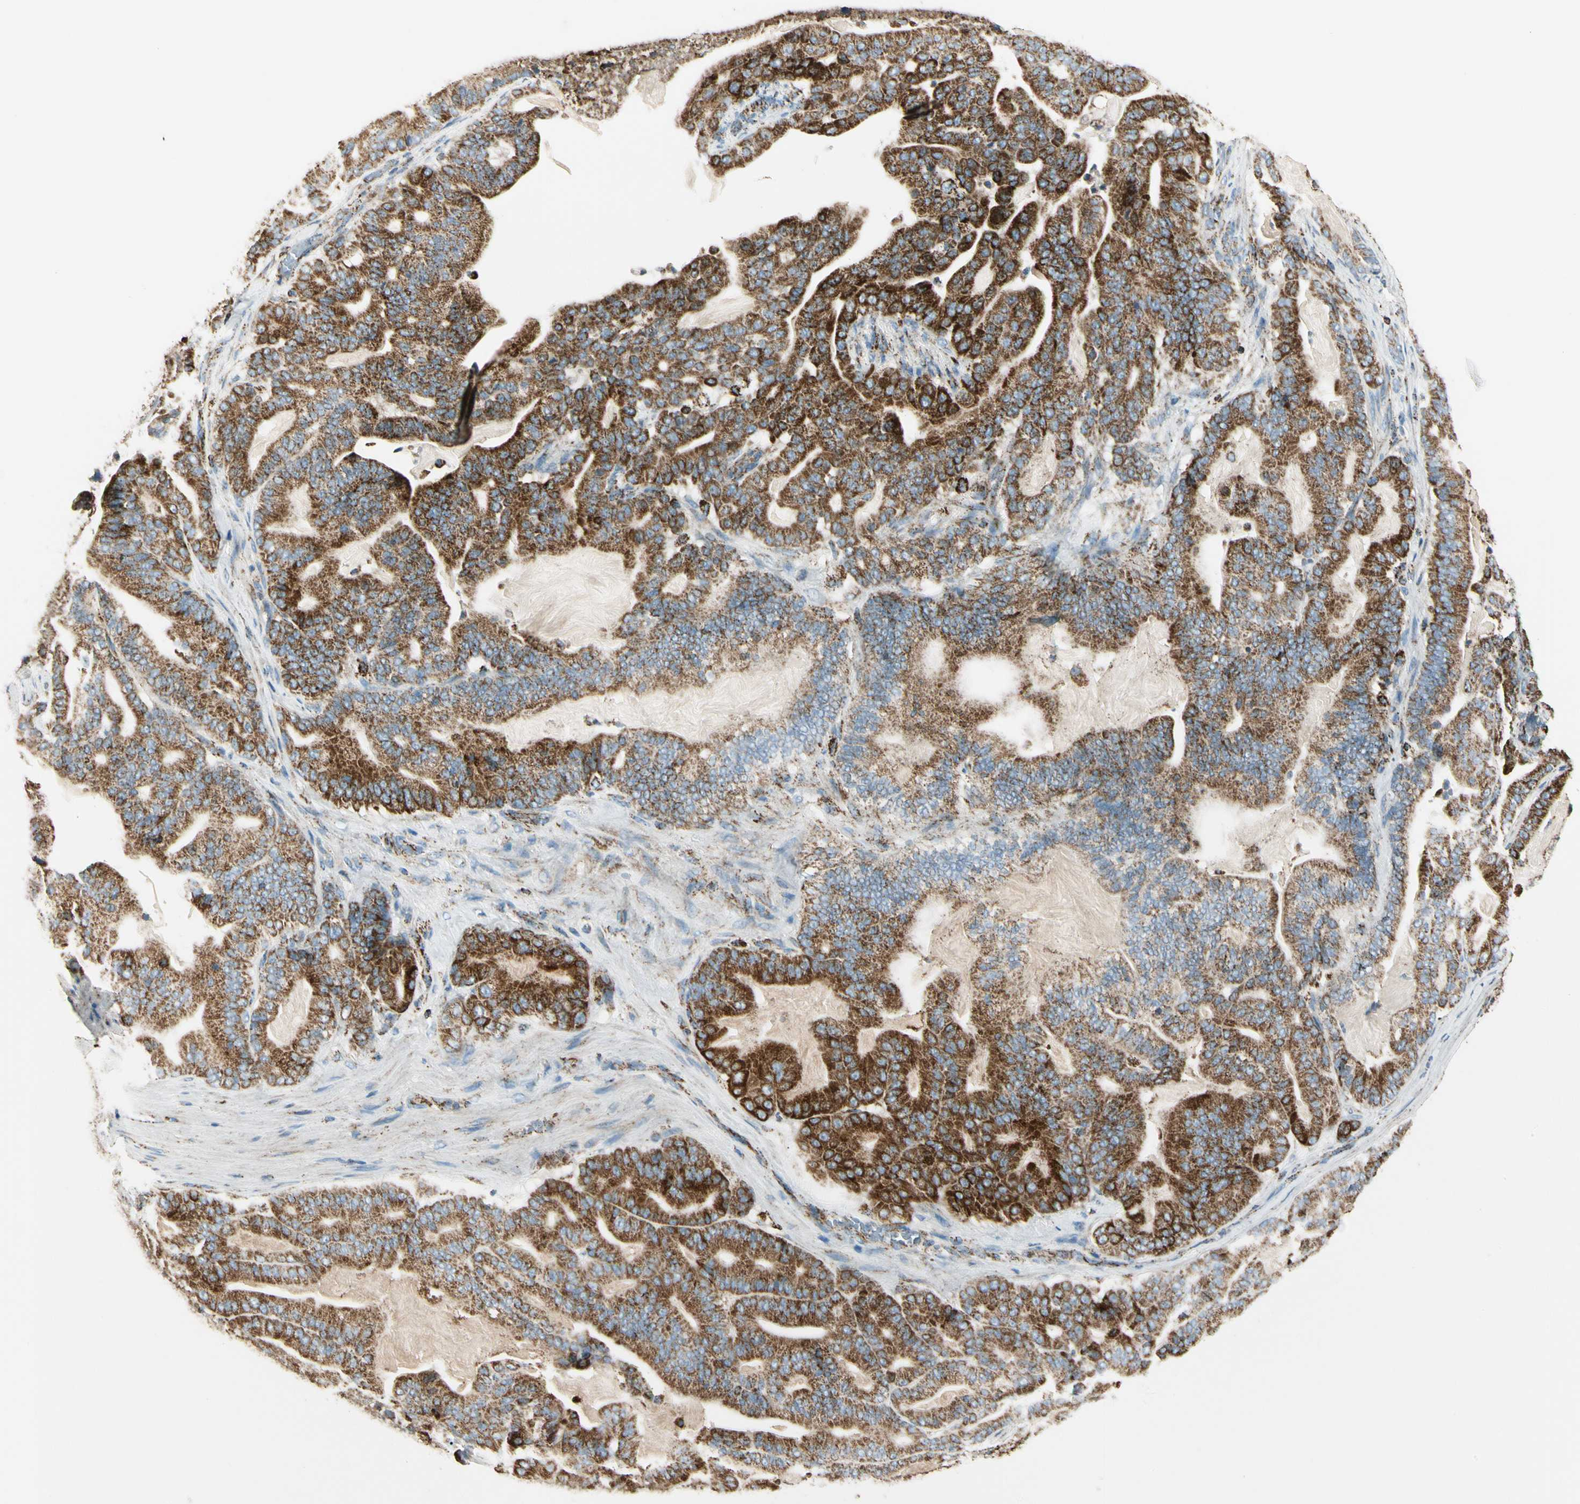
{"staining": {"intensity": "strong", "quantity": ">75%", "location": "cytoplasmic/membranous"}, "tissue": "pancreatic cancer", "cell_type": "Tumor cells", "image_type": "cancer", "snomed": [{"axis": "morphology", "description": "Adenocarcinoma, NOS"}, {"axis": "topography", "description": "Pancreas"}], "caption": "Immunohistochemical staining of pancreatic cancer (adenocarcinoma) demonstrates high levels of strong cytoplasmic/membranous protein positivity in about >75% of tumor cells.", "gene": "ME2", "patient": {"sex": "male", "age": 63}}